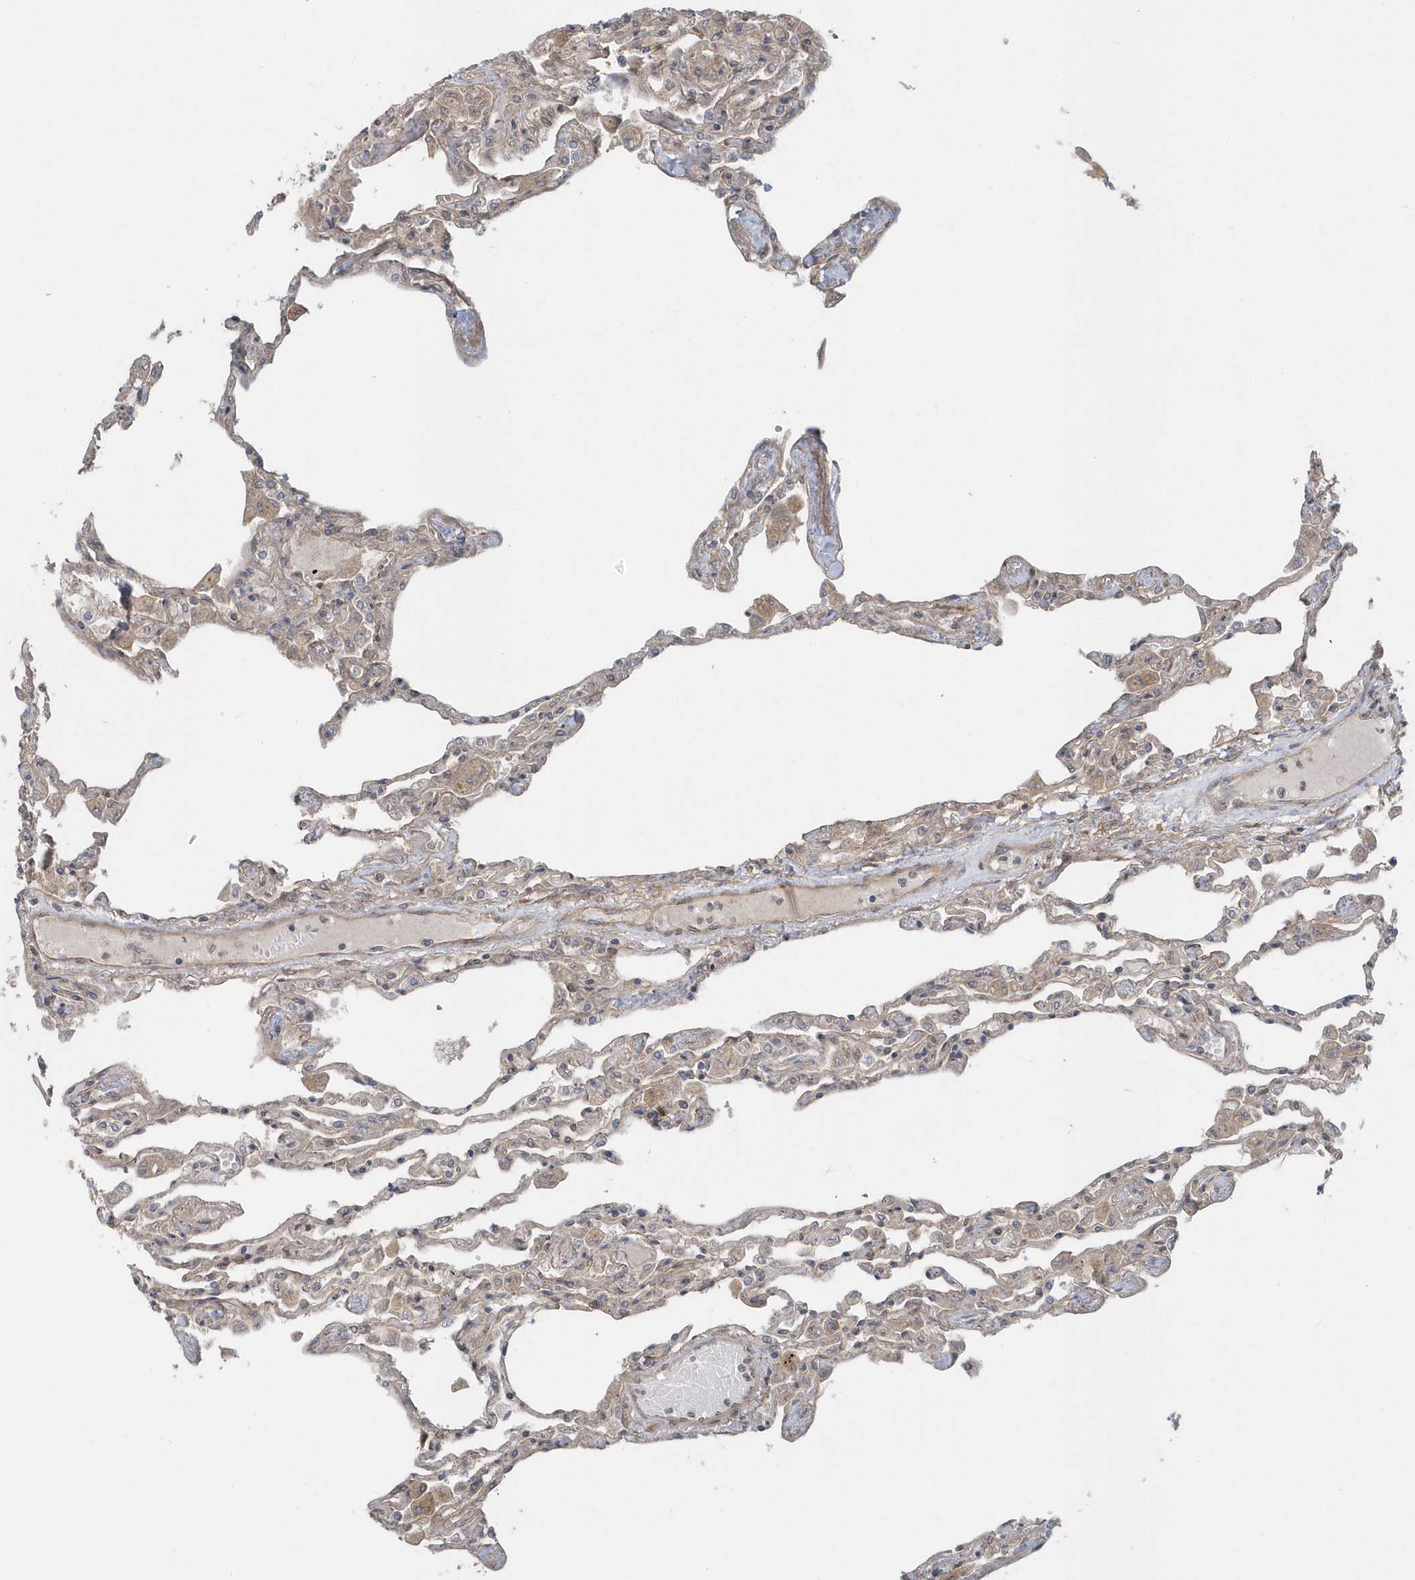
{"staining": {"intensity": "weak", "quantity": "25%-75%", "location": "cytoplasmic/membranous"}, "tissue": "lung", "cell_type": "Alveolar cells", "image_type": "normal", "snomed": [{"axis": "morphology", "description": "Normal tissue, NOS"}, {"axis": "topography", "description": "Bronchus"}, {"axis": "topography", "description": "Lung"}], "caption": "Protein staining by immunohistochemistry (IHC) displays weak cytoplasmic/membranous expression in about 25%-75% of alveolar cells in unremarkable lung. (IHC, brightfield microscopy, high magnification).", "gene": "ACTR1A", "patient": {"sex": "female", "age": 49}}